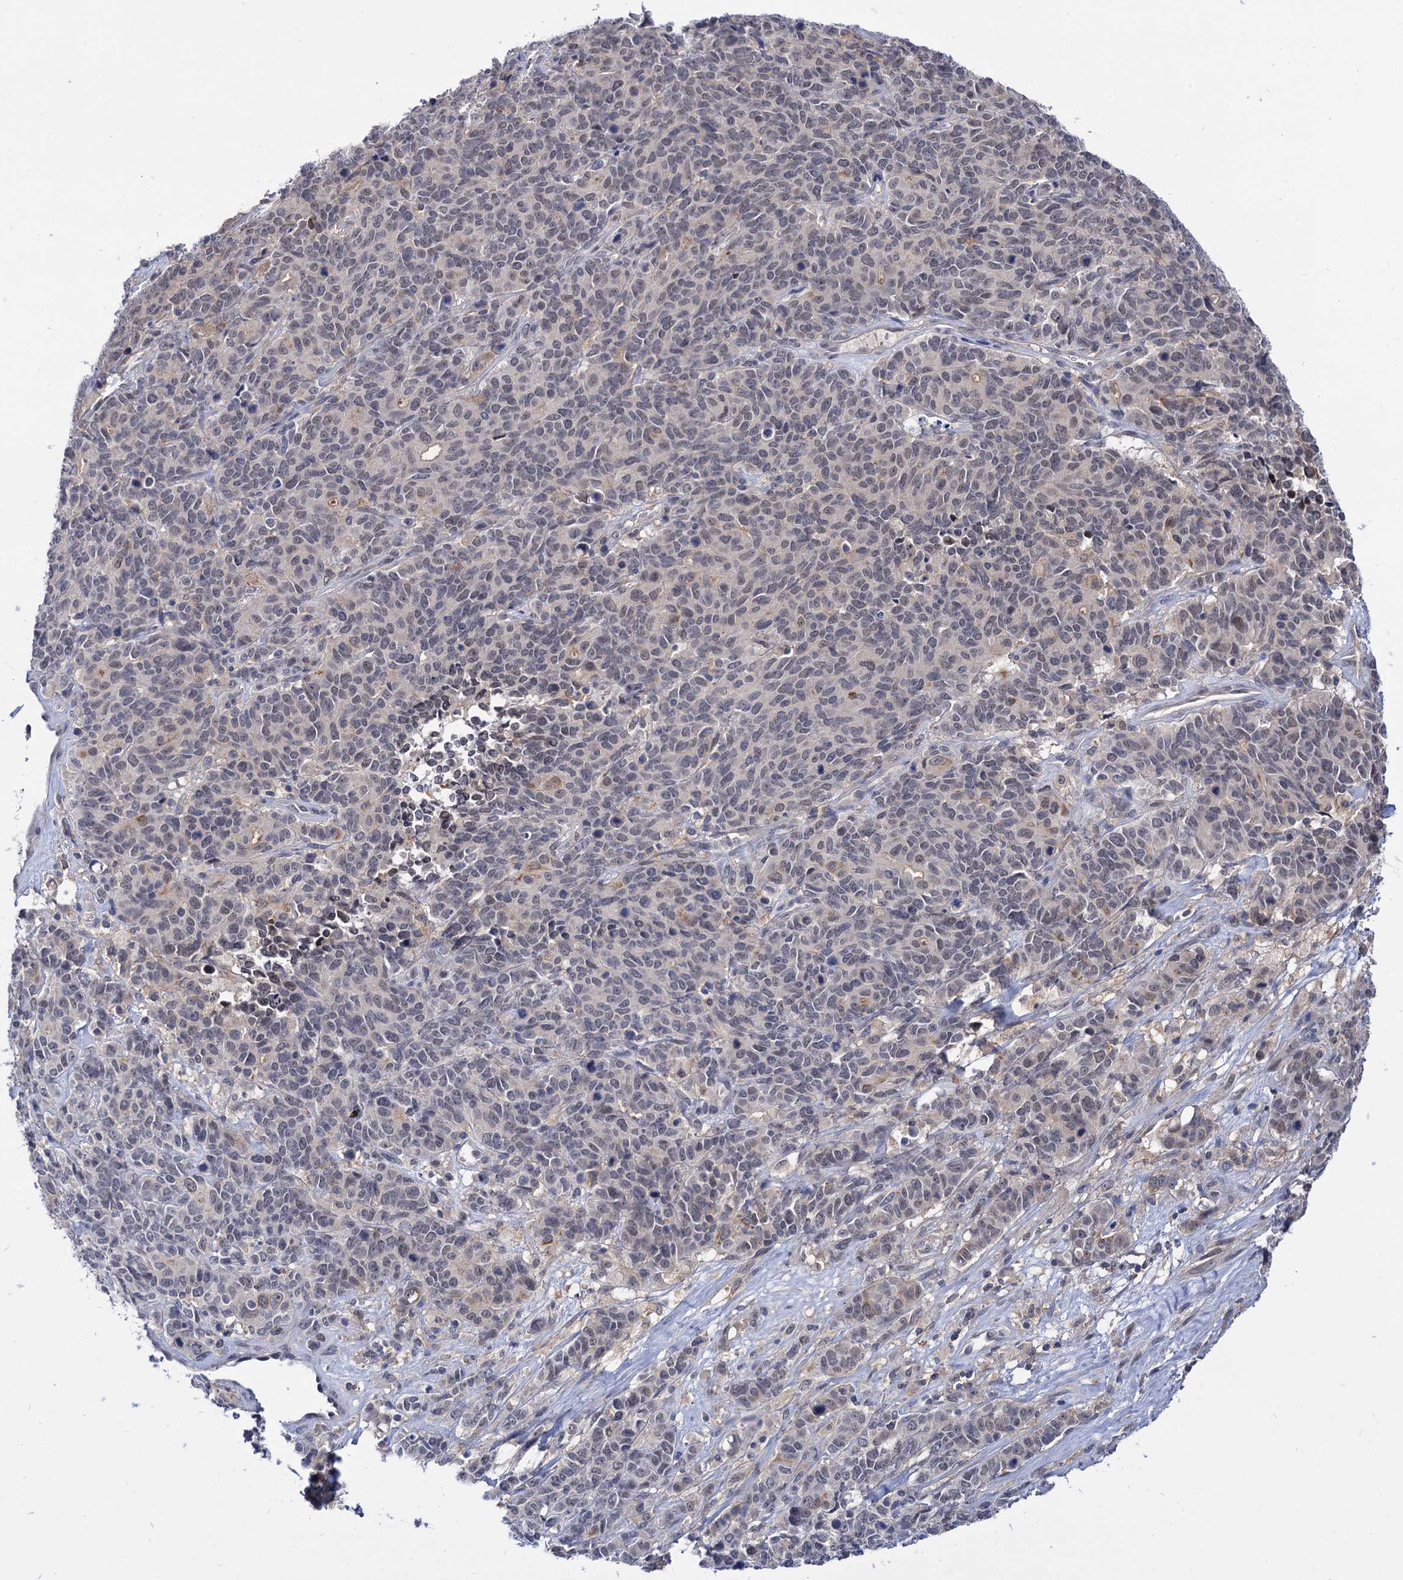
{"staining": {"intensity": "negative", "quantity": "none", "location": "none"}, "tissue": "cervical cancer", "cell_type": "Tumor cells", "image_type": "cancer", "snomed": [{"axis": "morphology", "description": "Squamous cell carcinoma, NOS"}, {"axis": "topography", "description": "Cervix"}], "caption": "High magnification brightfield microscopy of cervical squamous cell carcinoma stained with DAB (brown) and counterstained with hematoxylin (blue): tumor cells show no significant positivity.", "gene": "NEK10", "patient": {"sex": "female", "age": 60}}